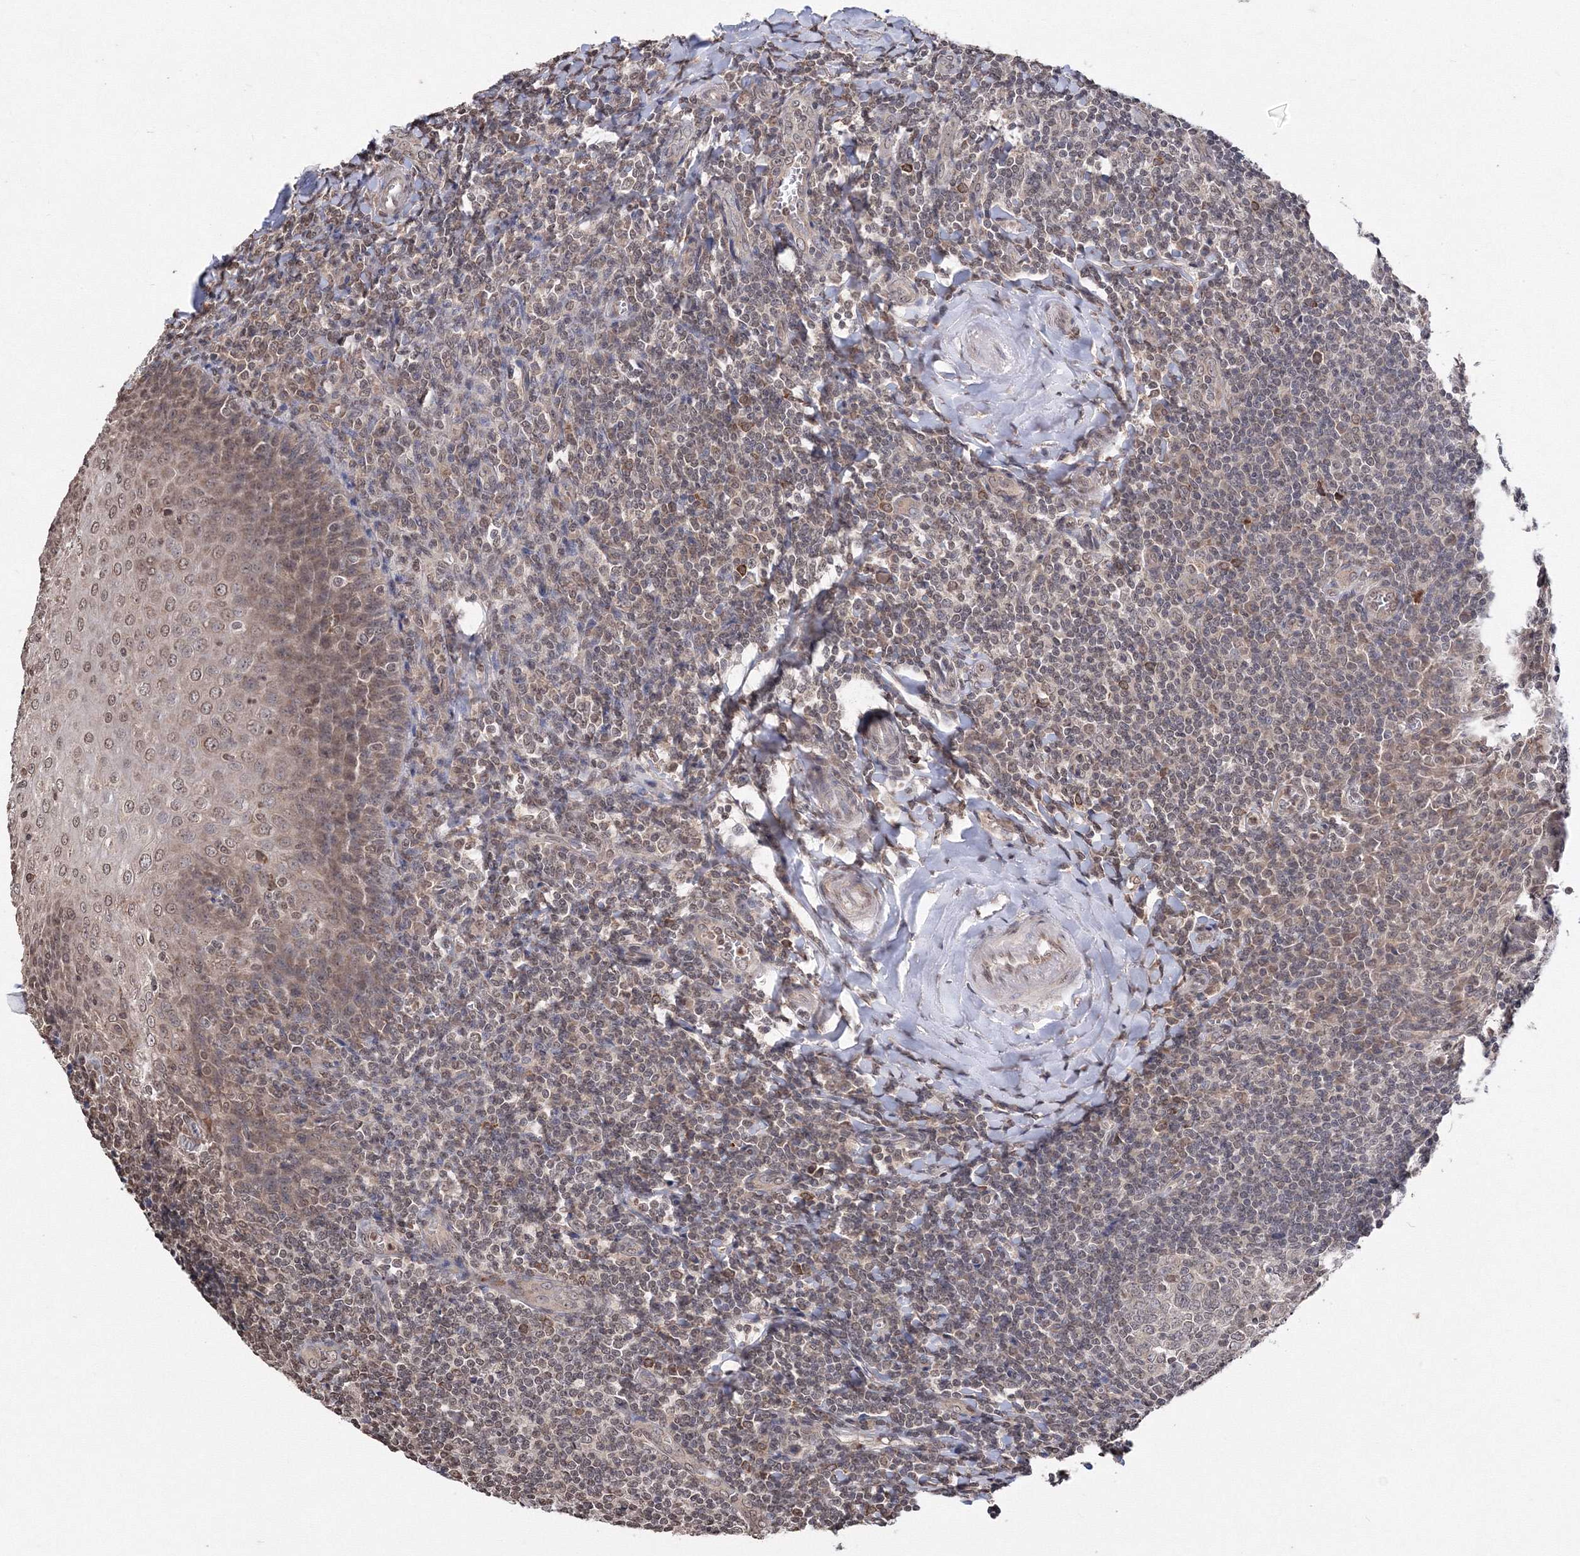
{"staining": {"intensity": "weak", "quantity": "25%-75%", "location": "nuclear"}, "tissue": "tonsil", "cell_type": "Germinal center cells", "image_type": "normal", "snomed": [{"axis": "morphology", "description": "Normal tissue, NOS"}, {"axis": "topography", "description": "Tonsil"}], "caption": "This is a photomicrograph of immunohistochemistry (IHC) staining of normal tonsil, which shows weak positivity in the nuclear of germinal center cells.", "gene": "GPN1", "patient": {"sex": "male", "age": 27}}